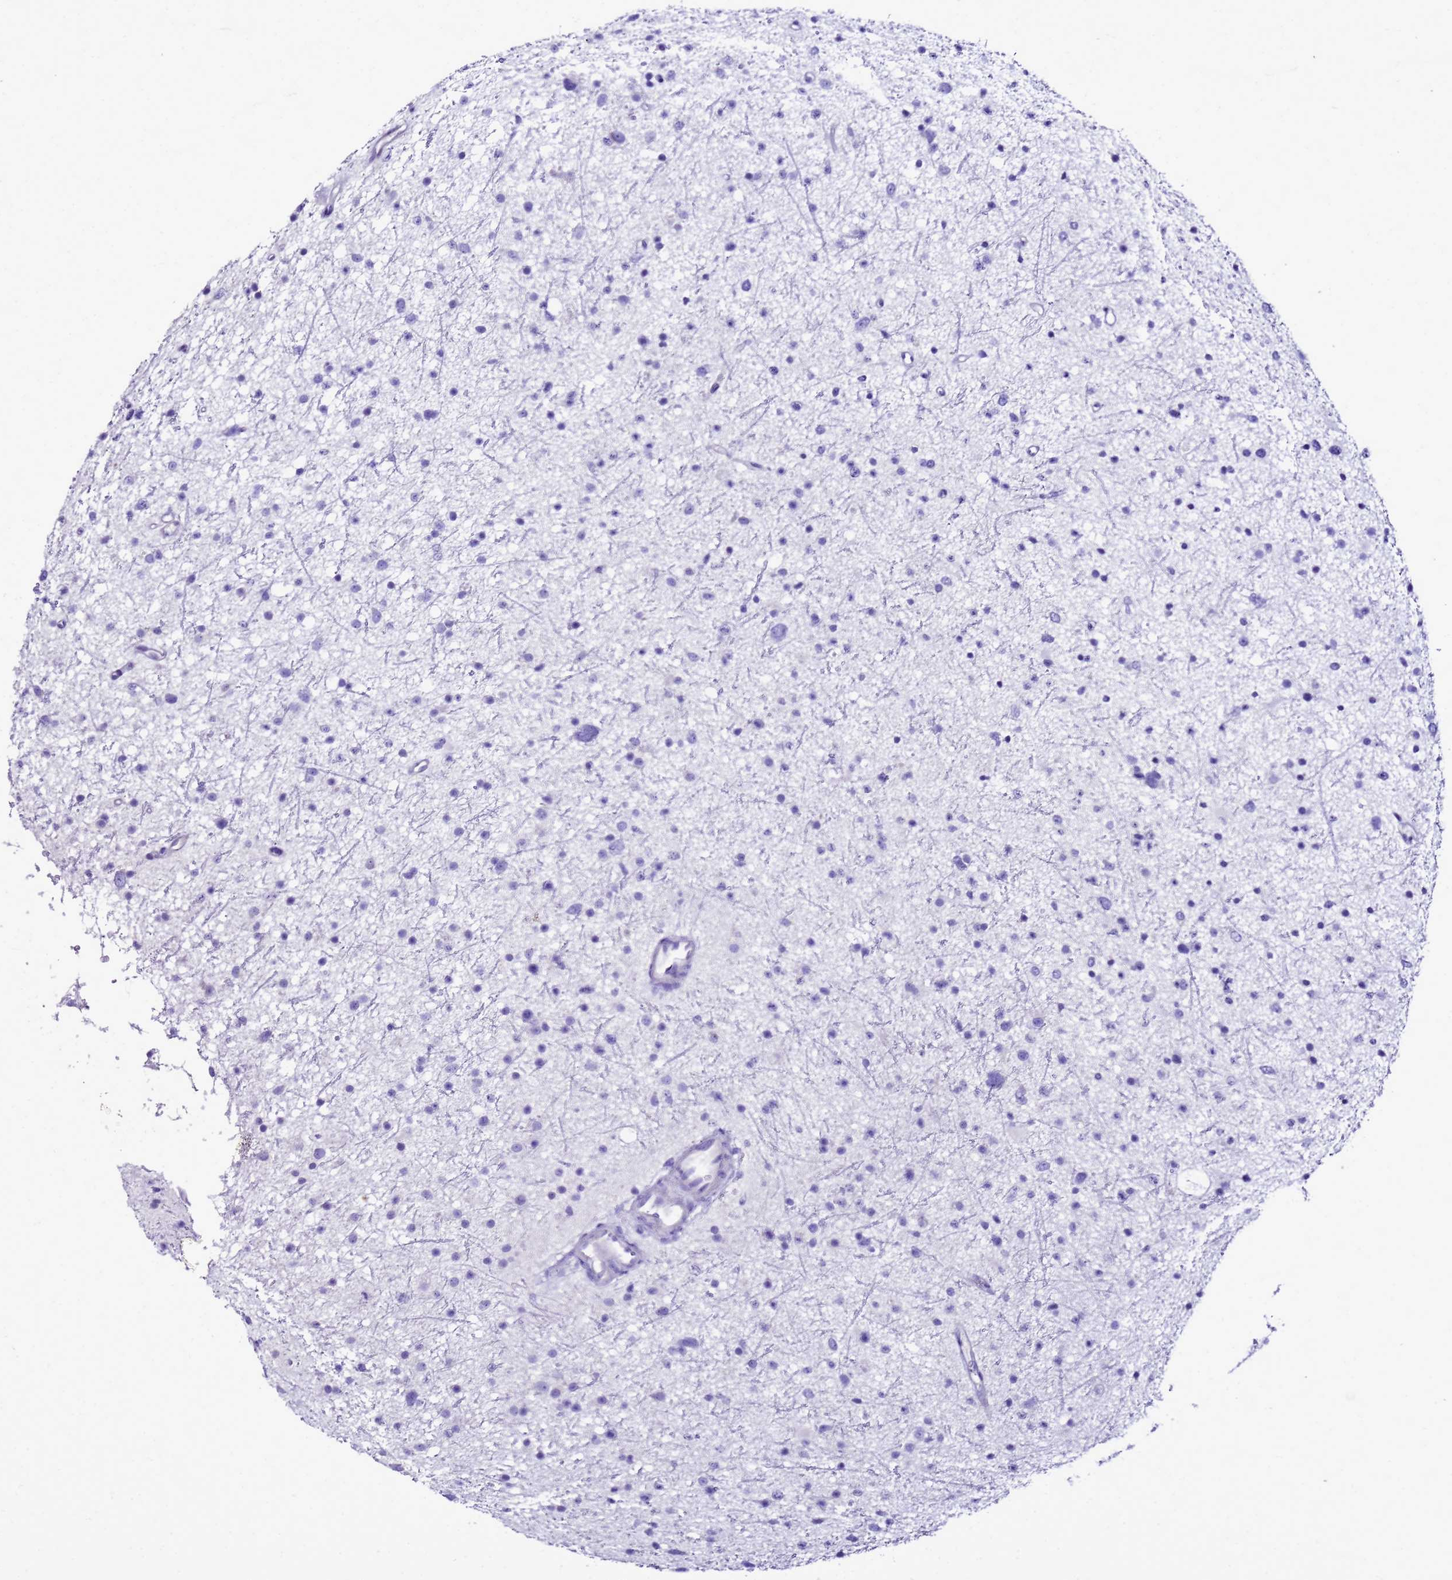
{"staining": {"intensity": "negative", "quantity": "none", "location": "none"}, "tissue": "glioma", "cell_type": "Tumor cells", "image_type": "cancer", "snomed": [{"axis": "morphology", "description": "Glioma, malignant, Low grade"}, {"axis": "topography", "description": "Cerebral cortex"}], "caption": "Immunohistochemical staining of glioma displays no significant staining in tumor cells. The staining was performed using DAB (3,3'-diaminobenzidine) to visualize the protein expression in brown, while the nuclei were stained in blue with hematoxylin (Magnification: 20x).", "gene": "BEST2", "patient": {"sex": "female", "age": 39}}